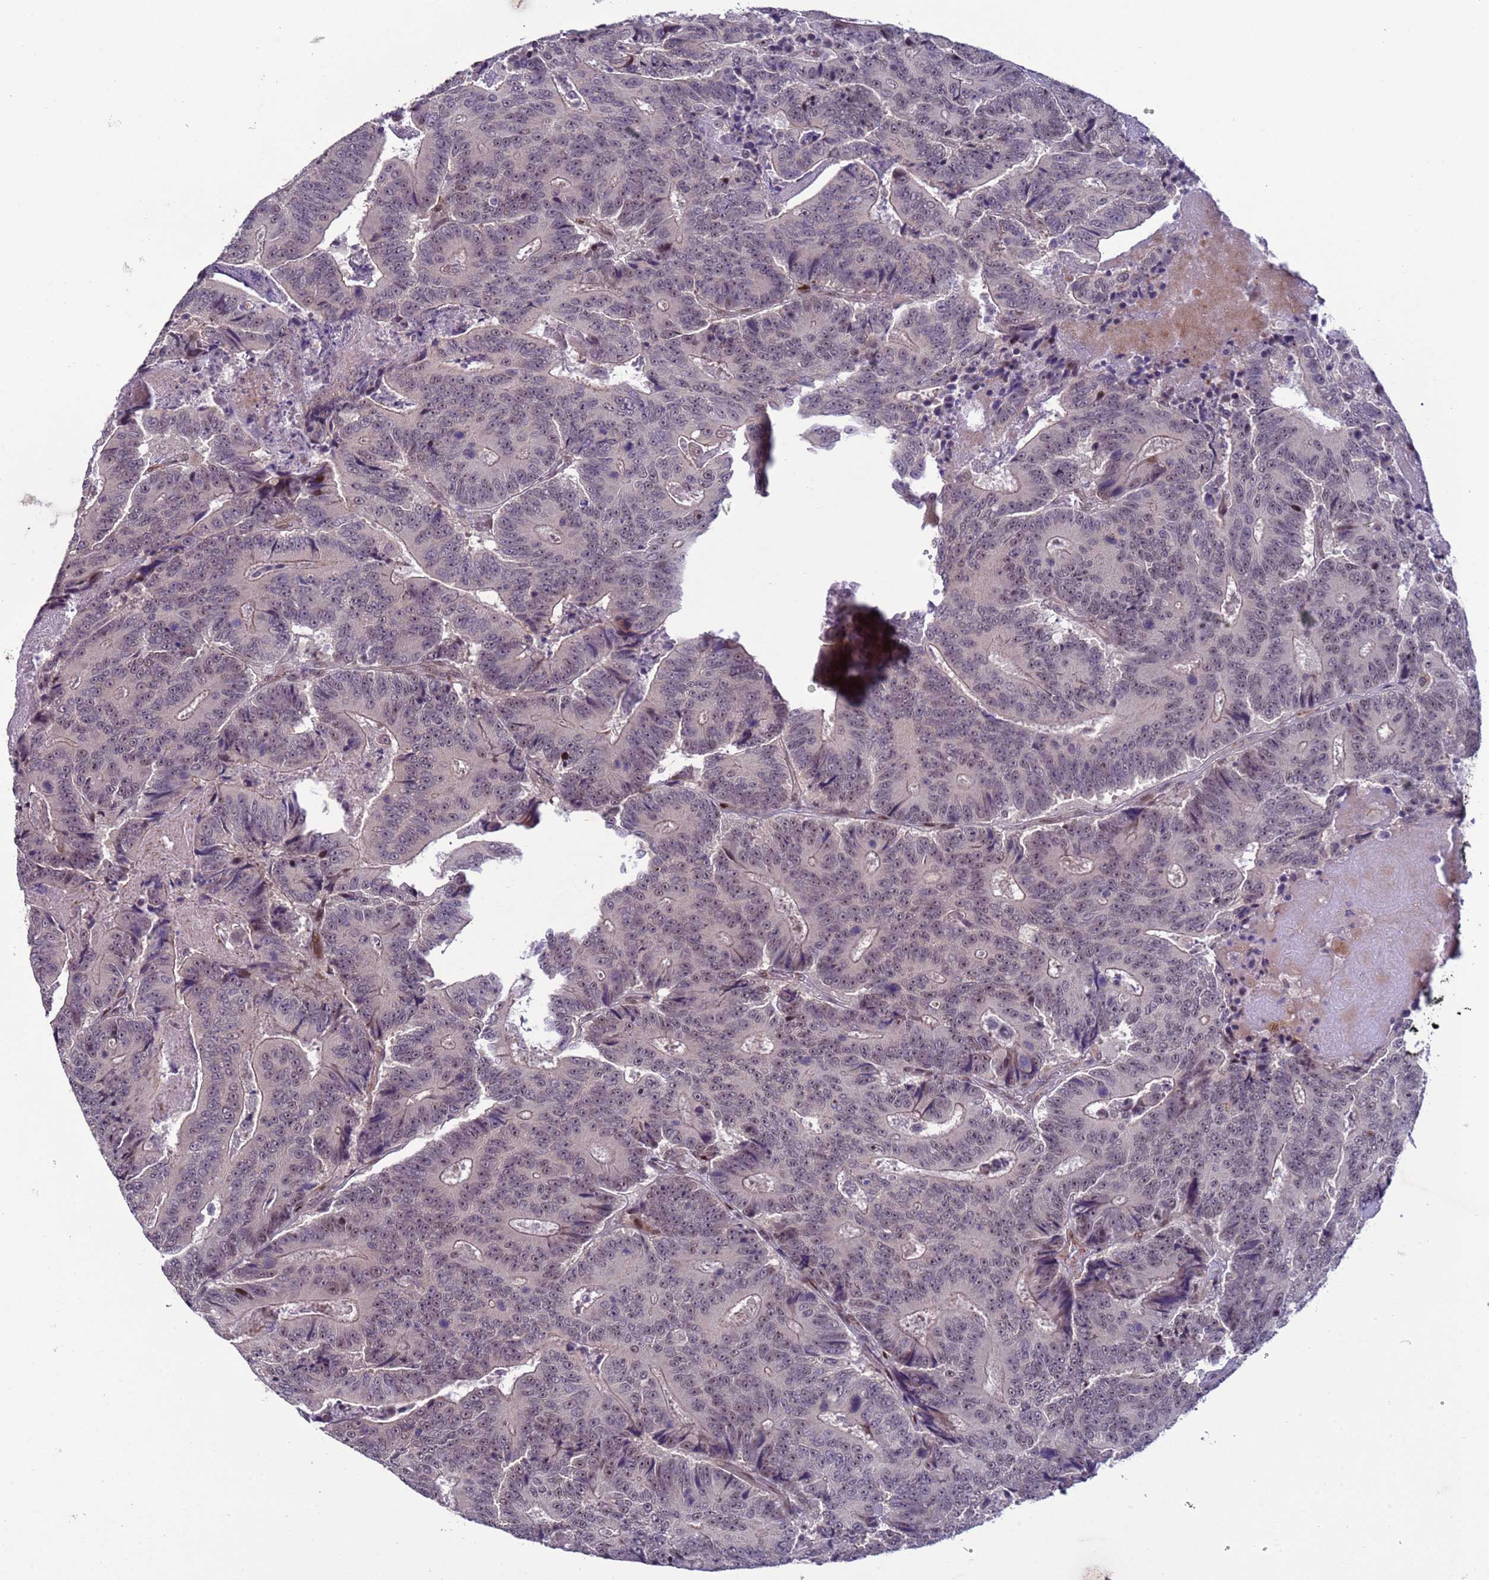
{"staining": {"intensity": "negative", "quantity": "none", "location": "none"}, "tissue": "colorectal cancer", "cell_type": "Tumor cells", "image_type": "cancer", "snomed": [{"axis": "morphology", "description": "Adenocarcinoma, NOS"}, {"axis": "topography", "description": "Colon"}], "caption": "Tumor cells show no significant staining in adenocarcinoma (colorectal).", "gene": "SHC3", "patient": {"sex": "male", "age": 83}}